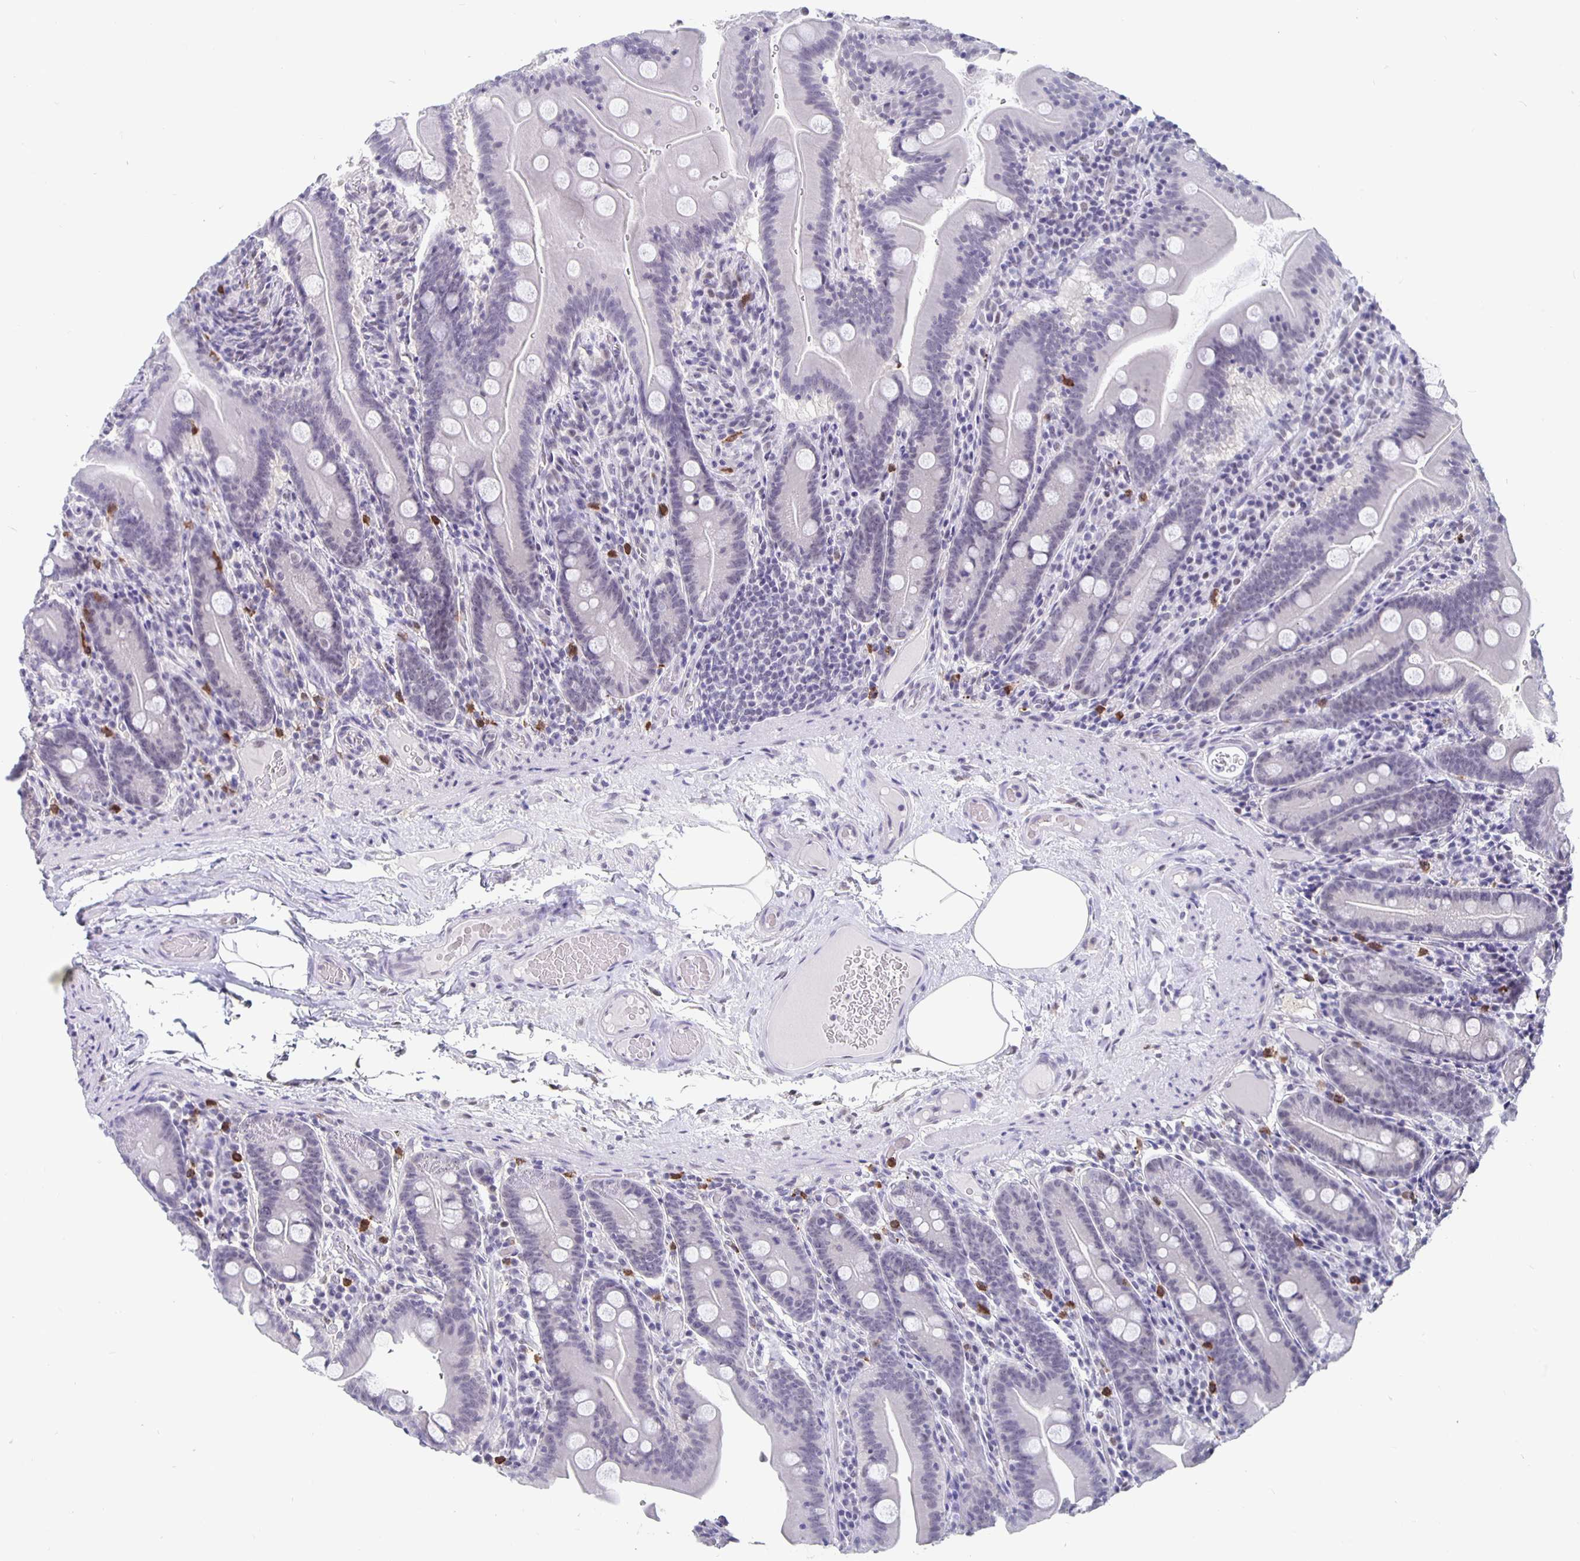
{"staining": {"intensity": "negative", "quantity": "none", "location": "none"}, "tissue": "small intestine", "cell_type": "Glandular cells", "image_type": "normal", "snomed": [{"axis": "morphology", "description": "Normal tissue, NOS"}, {"axis": "topography", "description": "Small intestine"}], "caption": "Immunohistochemical staining of benign small intestine demonstrates no significant positivity in glandular cells.", "gene": "ZNF691", "patient": {"sex": "male", "age": 37}}